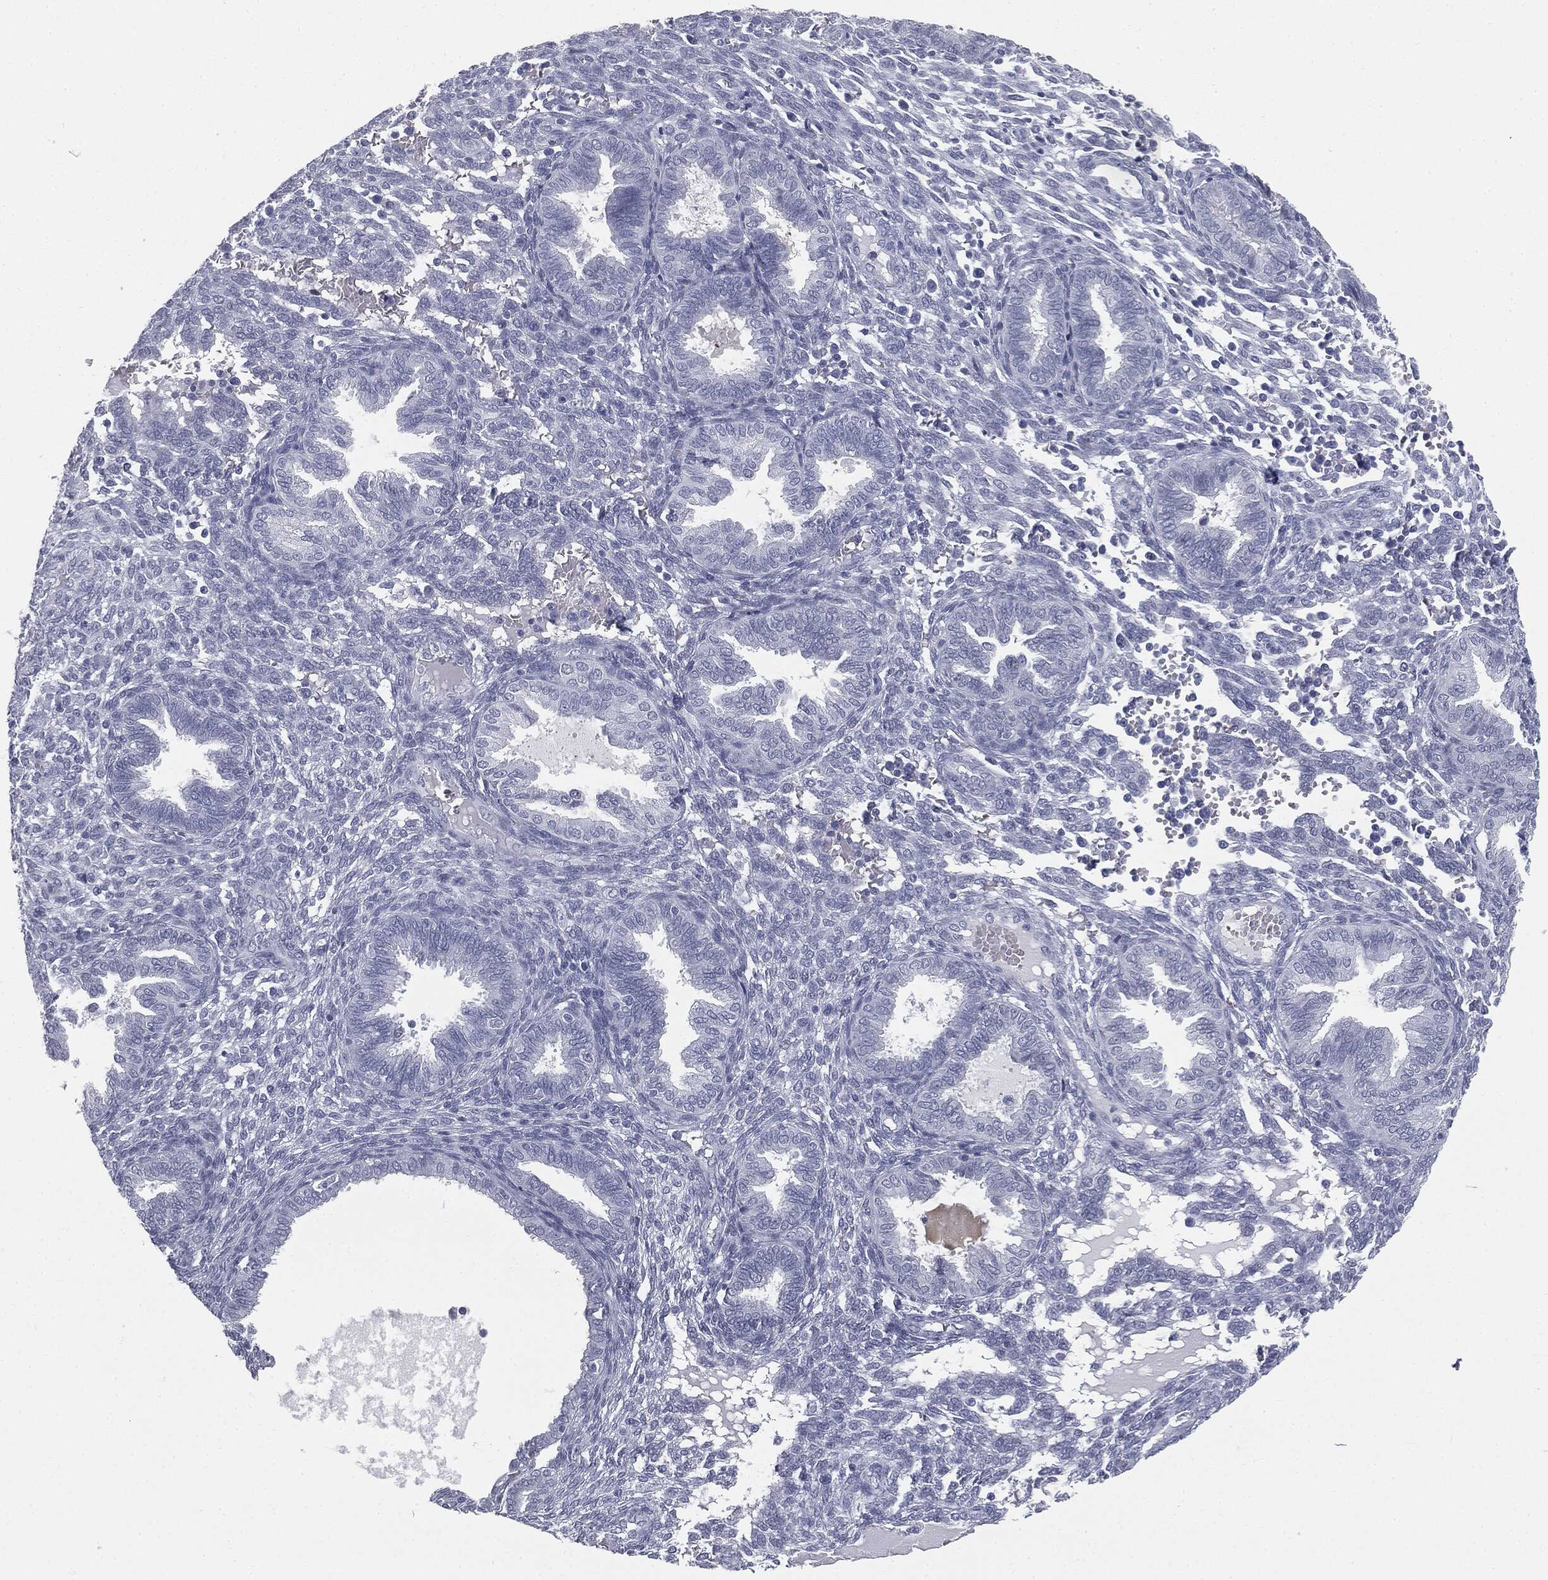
{"staining": {"intensity": "negative", "quantity": "none", "location": "none"}, "tissue": "endometrium", "cell_type": "Cells in endometrial stroma", "image_type": "normal", "snomed": [{"axis": "morphology", "description": "Normal tissue, NOS"}, {"axis": "topography", "description": "Endometrium"}], "caption": "IHC histopathology image of benign endometrium: endometrium stained with DAB displays no significant protein positivity in cells in endometrial stroma.", "gene": "TPO", "patient": {"sex": "female", "age": 42}}